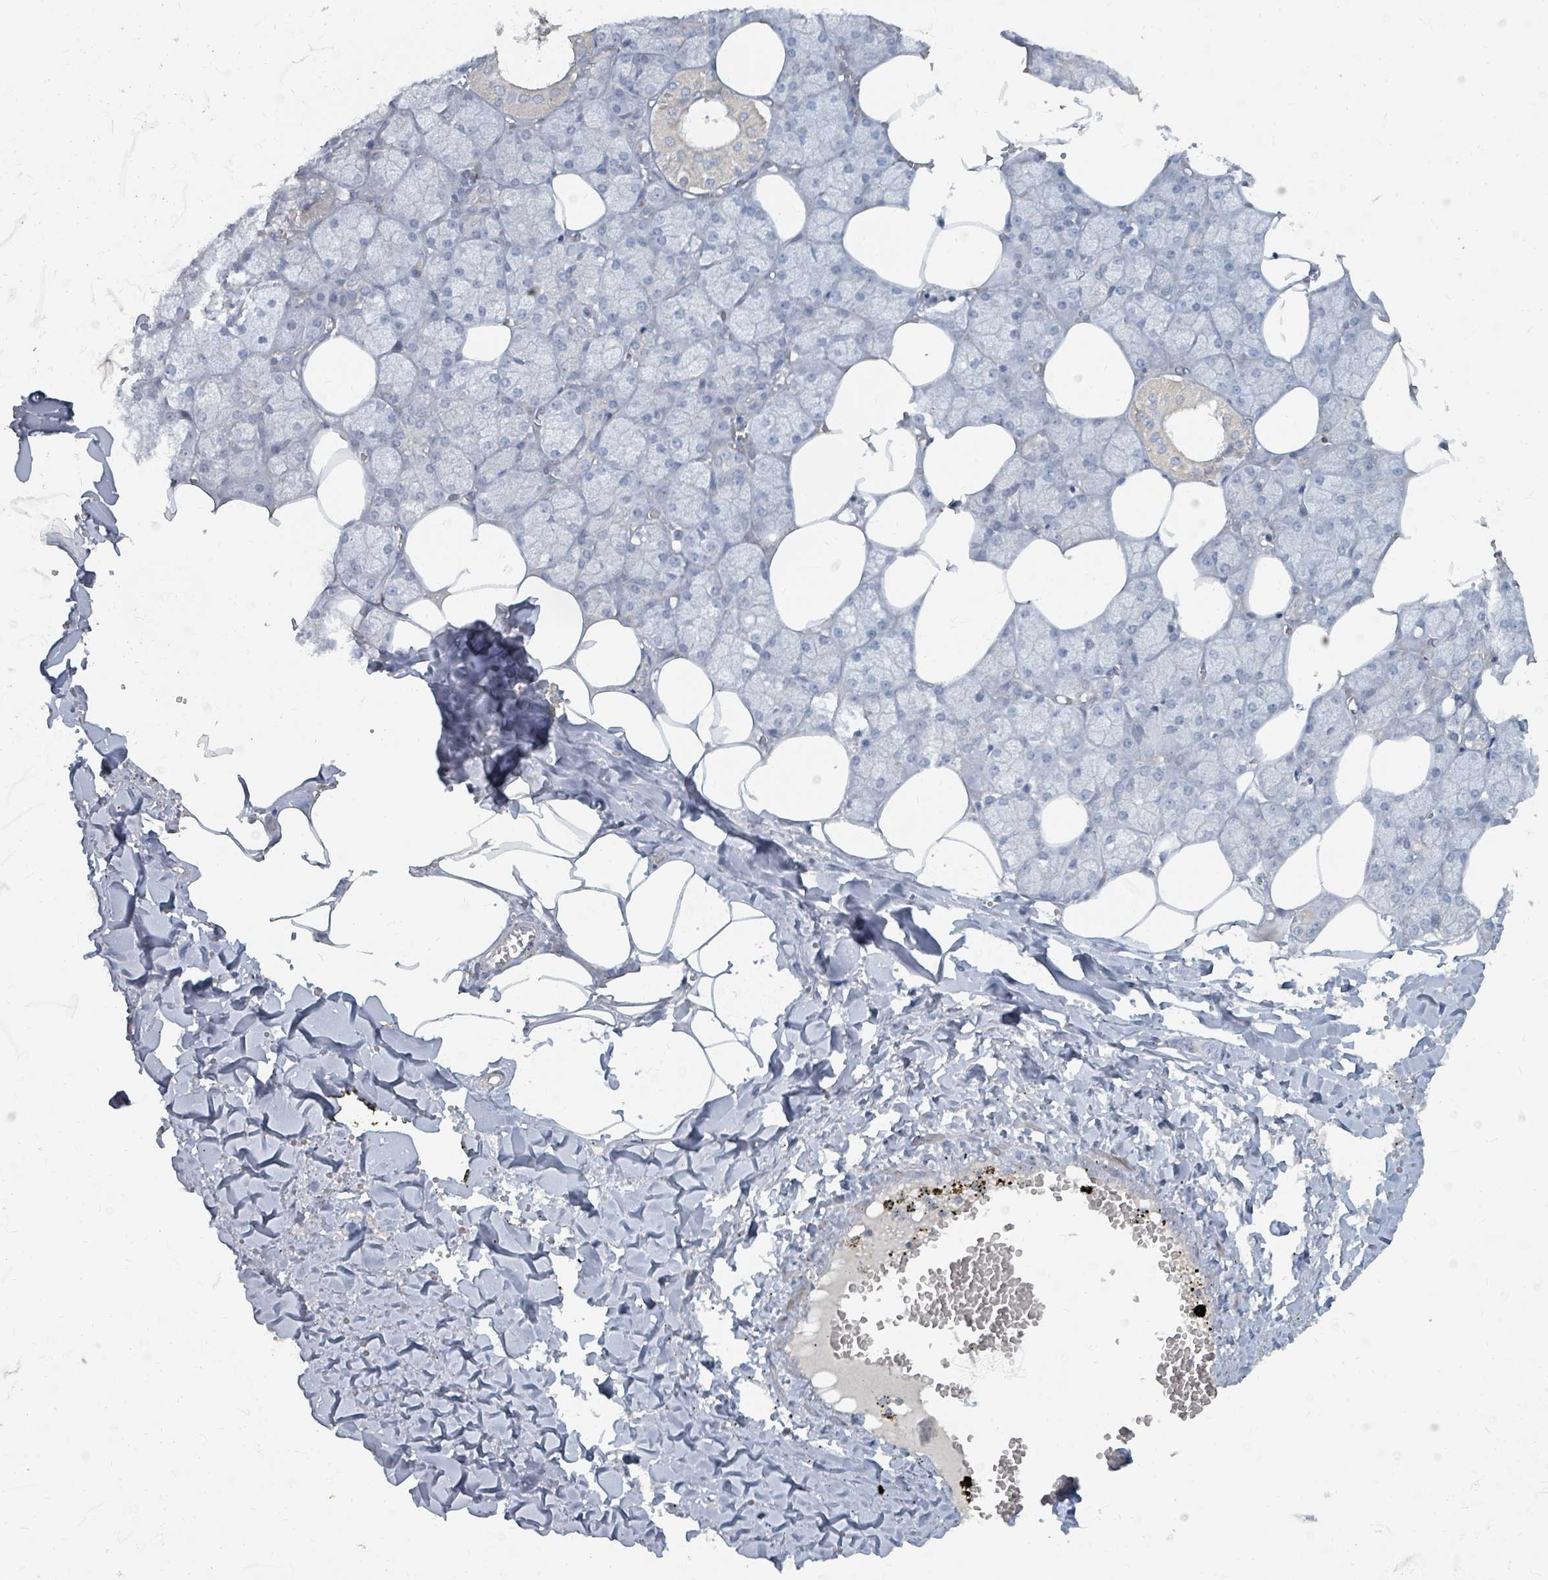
{"staining": {"intensity": "moderate", "quantity": "<25%", "location": "cytoplasmic/membranous"}, "tissue": "salivary gland", "cell_type": "Glandular cells", "image_type": "normal", "snomed": [{"axis": "morphology", "description": "Normal tissue, NOS"}, {"axis": "topography", "description": "Salivary gland"}], "caption": "Salivary gland stained for a protein (brown) reveals moderate cytoplasmic/membranous positive staining in about <25% of glandular cells.", "gene": "ARGFX", "patient": {"sex": "male", "age": 62}}